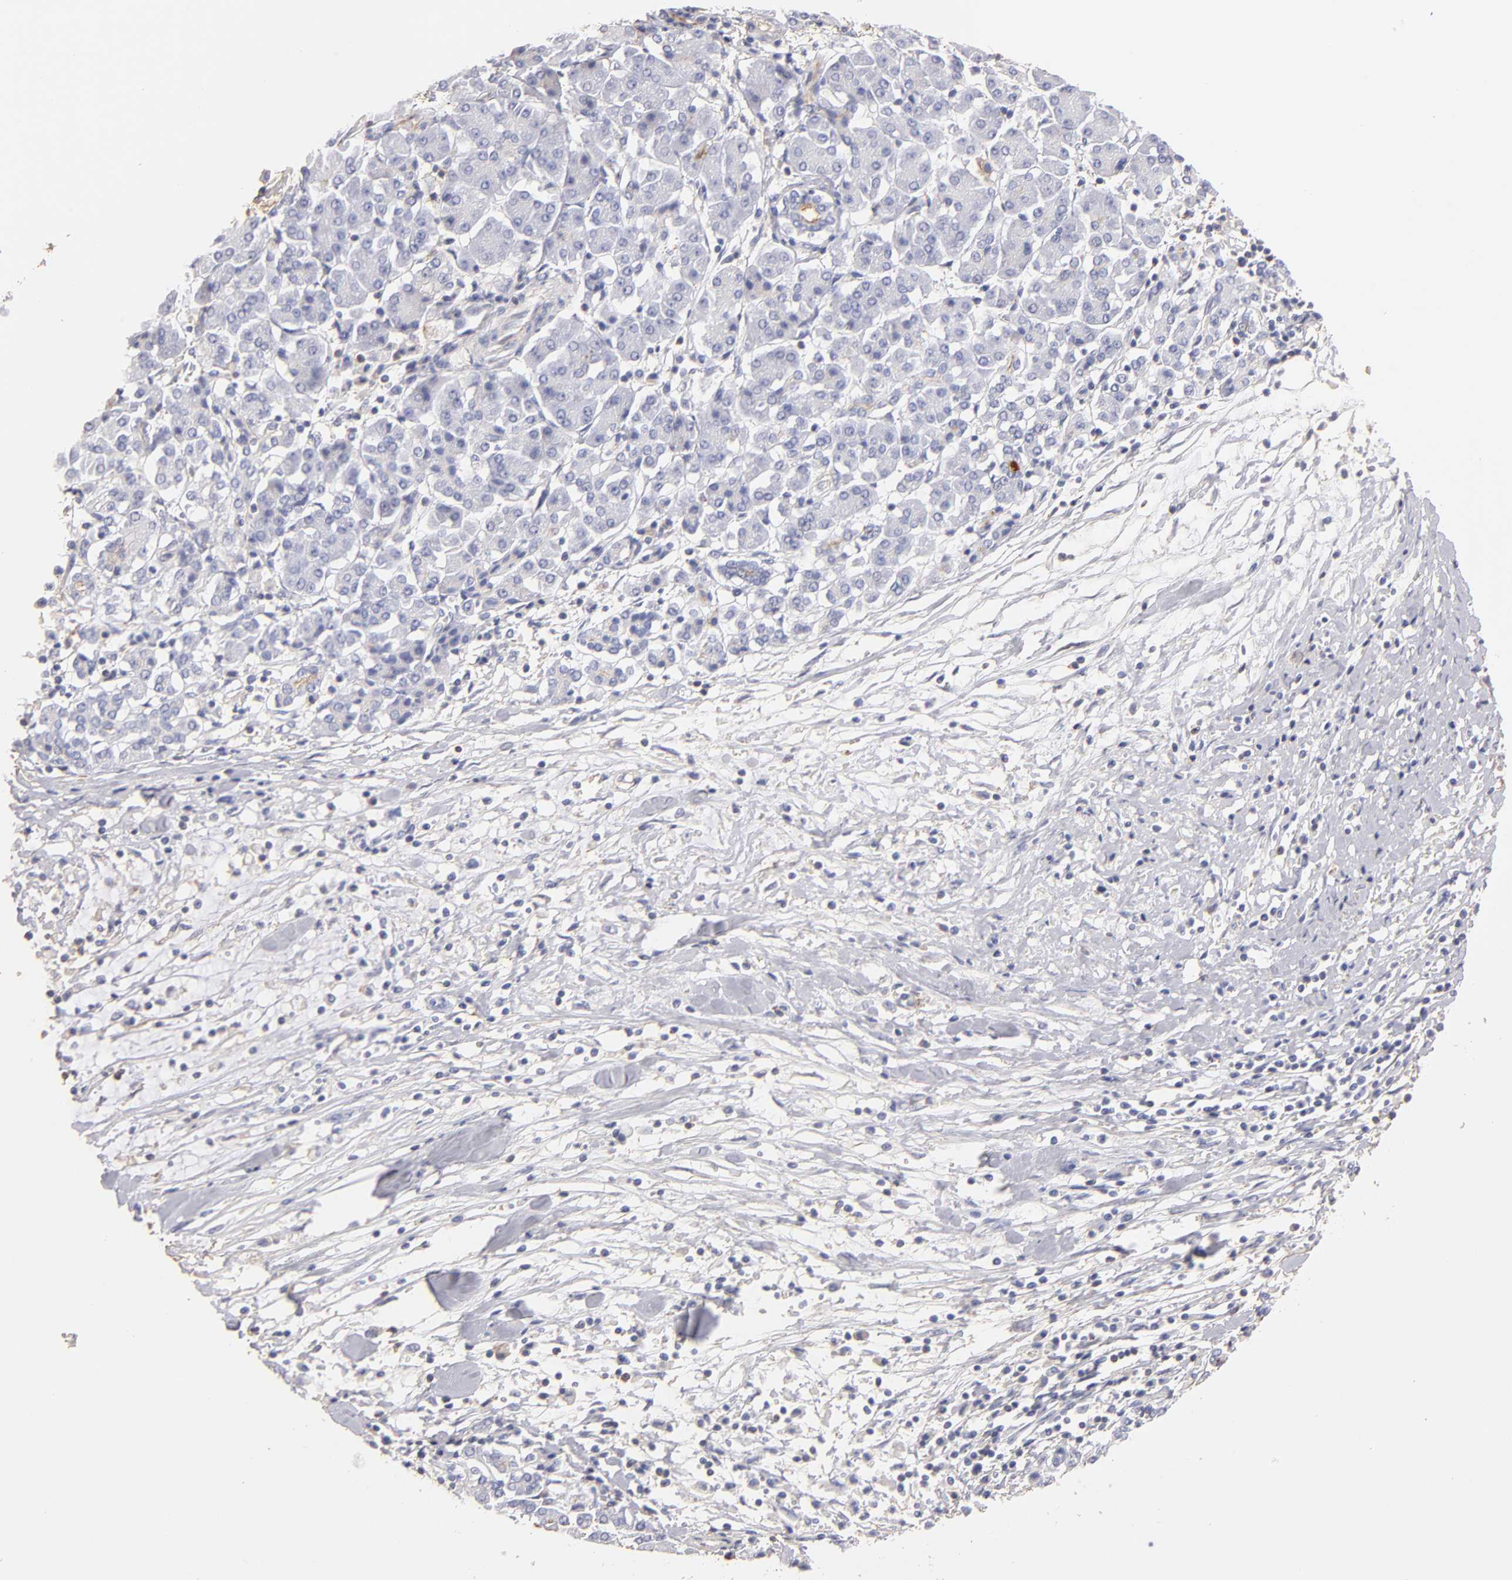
{"staining": {"intensity": "negative", "quantity": "none", "location": "none"}, "tissue": "pancreatic cancer", "cell_type": "Tumor cells", "image_type": "cancer", "snomed": [{"axis": "morphology", "description": "Adenocarcinoma, NOS"}, {"axis": "topography", "description": "Pancreas"}], "caption": "An image of human pancreatic adenocarcinoma is negative for staining in tumor cells.", "gene": "ABCB1", "patient": {"sex": "female", "age": 57}}